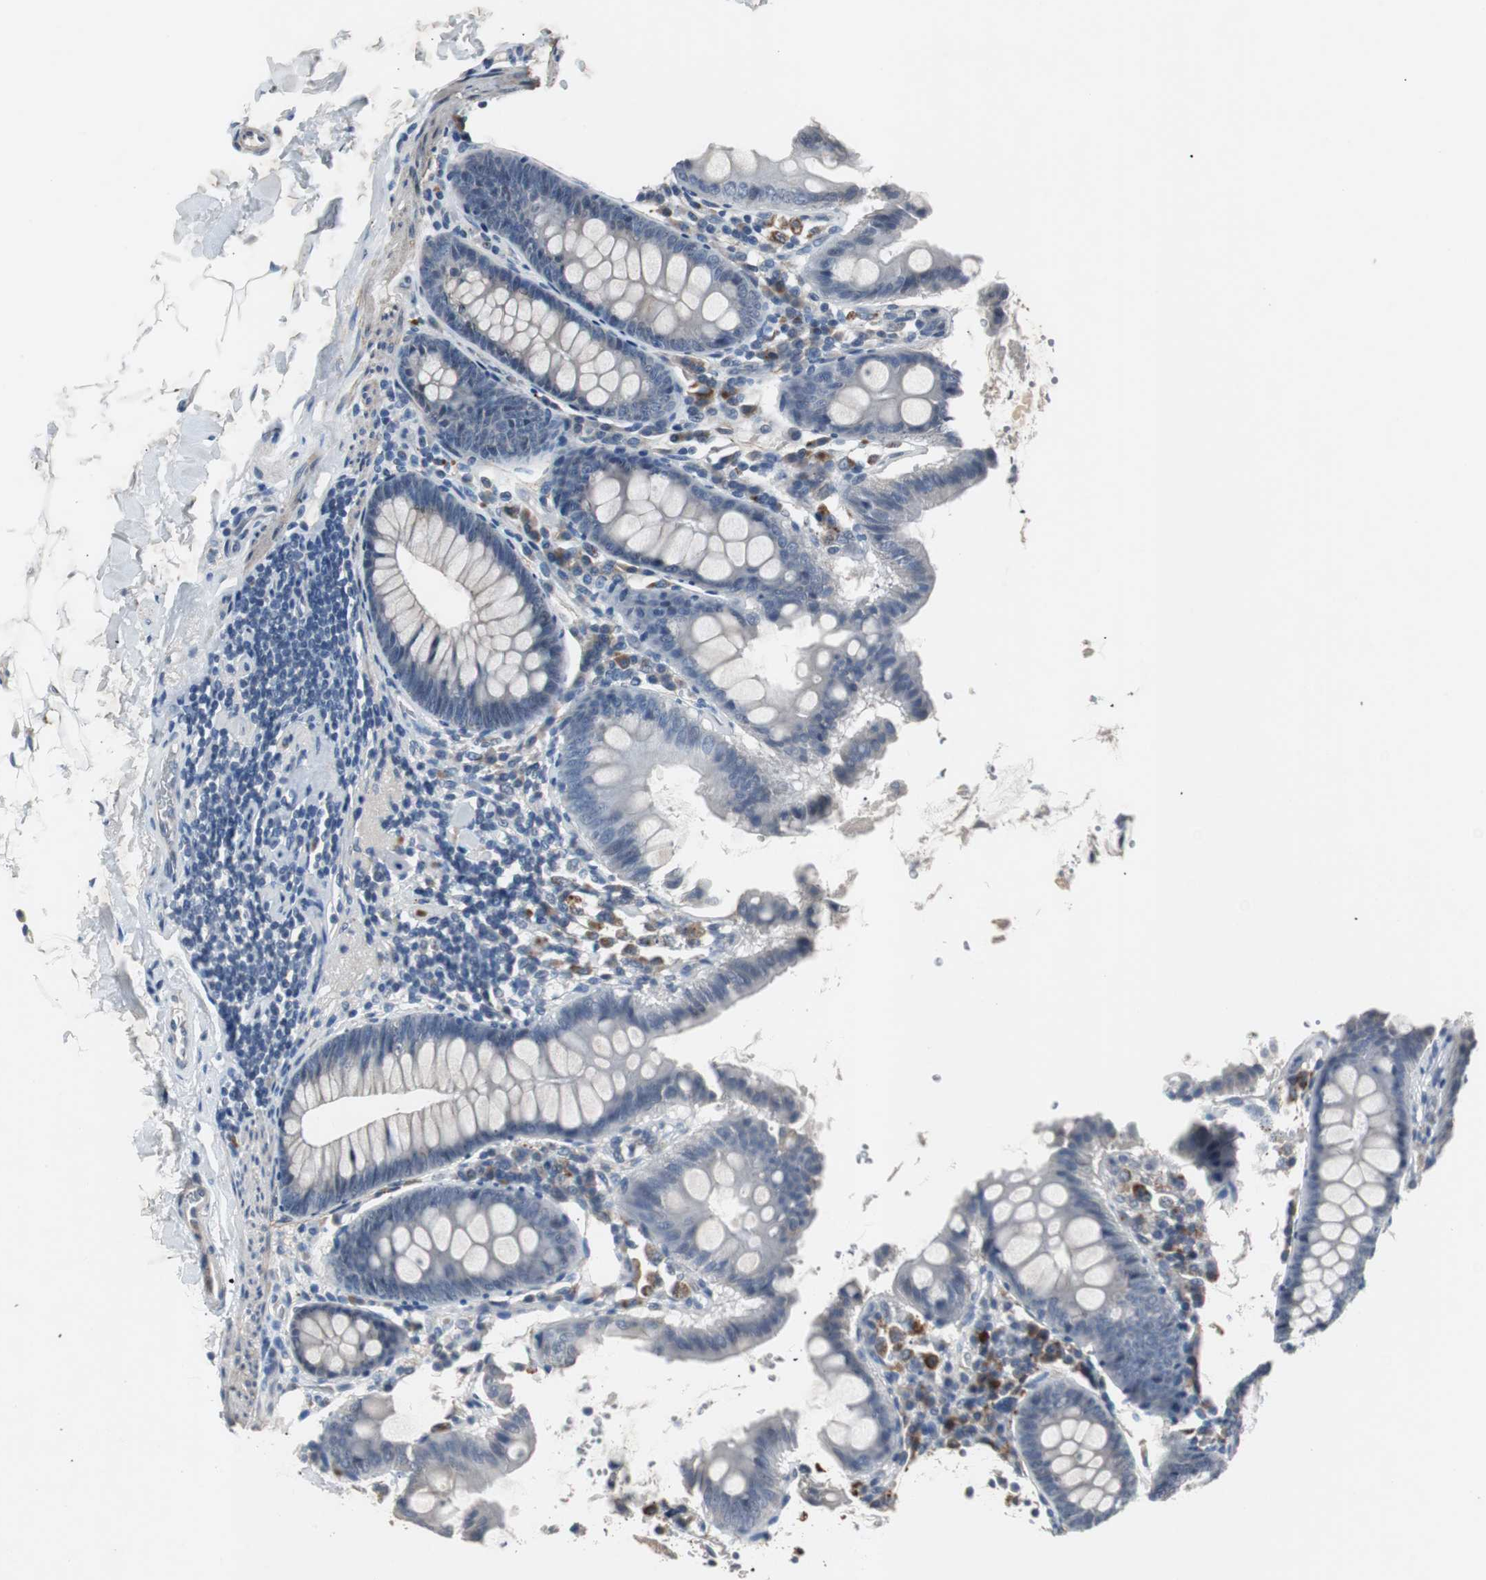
{"staining": {"intensity": "weak", "quantity": ">75%", "location": "cytoplasmic/membranous"}, "tissue": "colon", "cell_type": "Endothelial cells", "image_type": "normal", "snomed": [{"axis": "morphology", "description": "Normal tissue, NOS"}, {"axis": "topography", "description": "Colon"}], "caption": "Immunohistochemical staining of unremarkable human colon demonstrates >75% levels of weak cytoplasmic/membranous protein expression in about >75% of endothelial cells. (IHC, brightfield microscopy, high magnification).", "gene": "PCYT1B", "patient": {"sex": "female", "age": 61}}